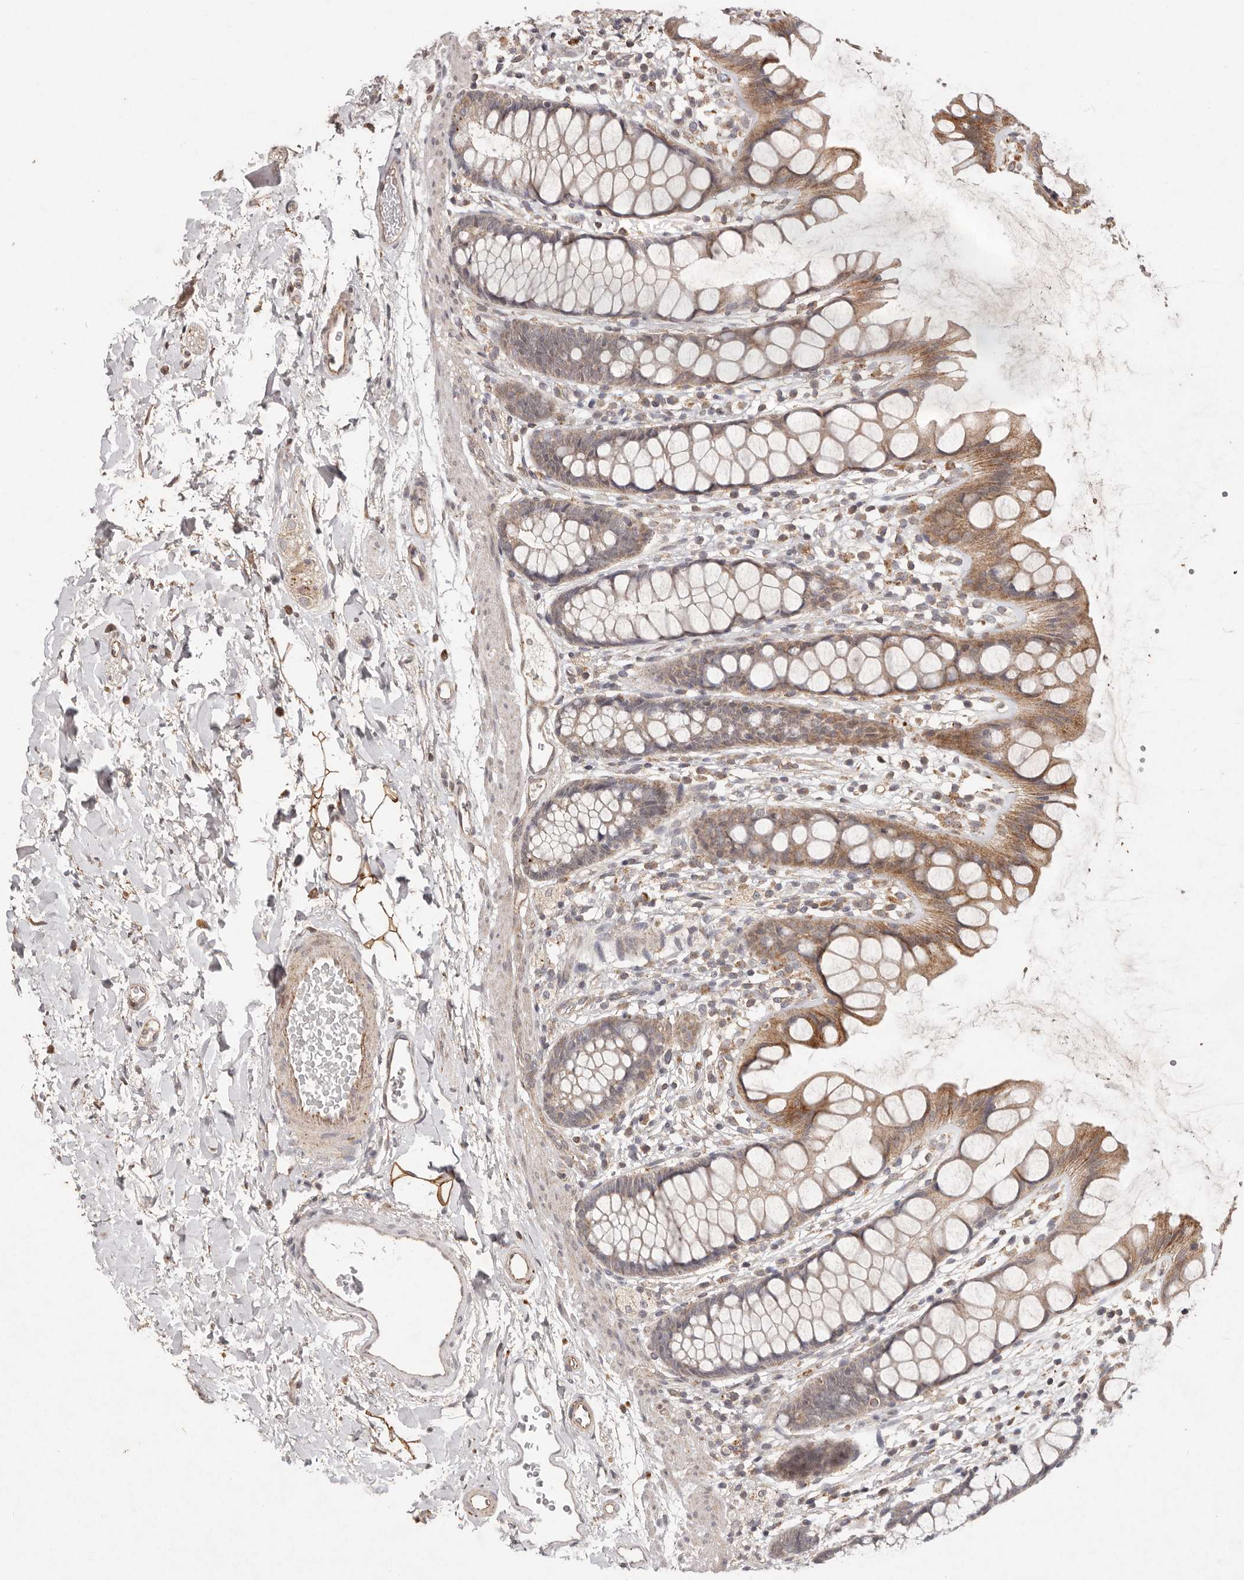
{"staining": {"intensity": "moderate", "quantity": ">75%", "location": "cytoplasmic/membranous"}, "tissue": "rectum", "cell_type": "Glandular cells", "image_type": "normal", "snomed": [{"axis": "morphology", "description": "Normal tissue, NOS"}, {"axis": "topography", "description": "Rectum"}], "caption": "Moderate cytoplasmic/membranous positivity is appreciated in about >75% of glandular cells in unremarkable rectum.", "gene": "PLOD2", "patient": {"sex": "female", "age": 65}}